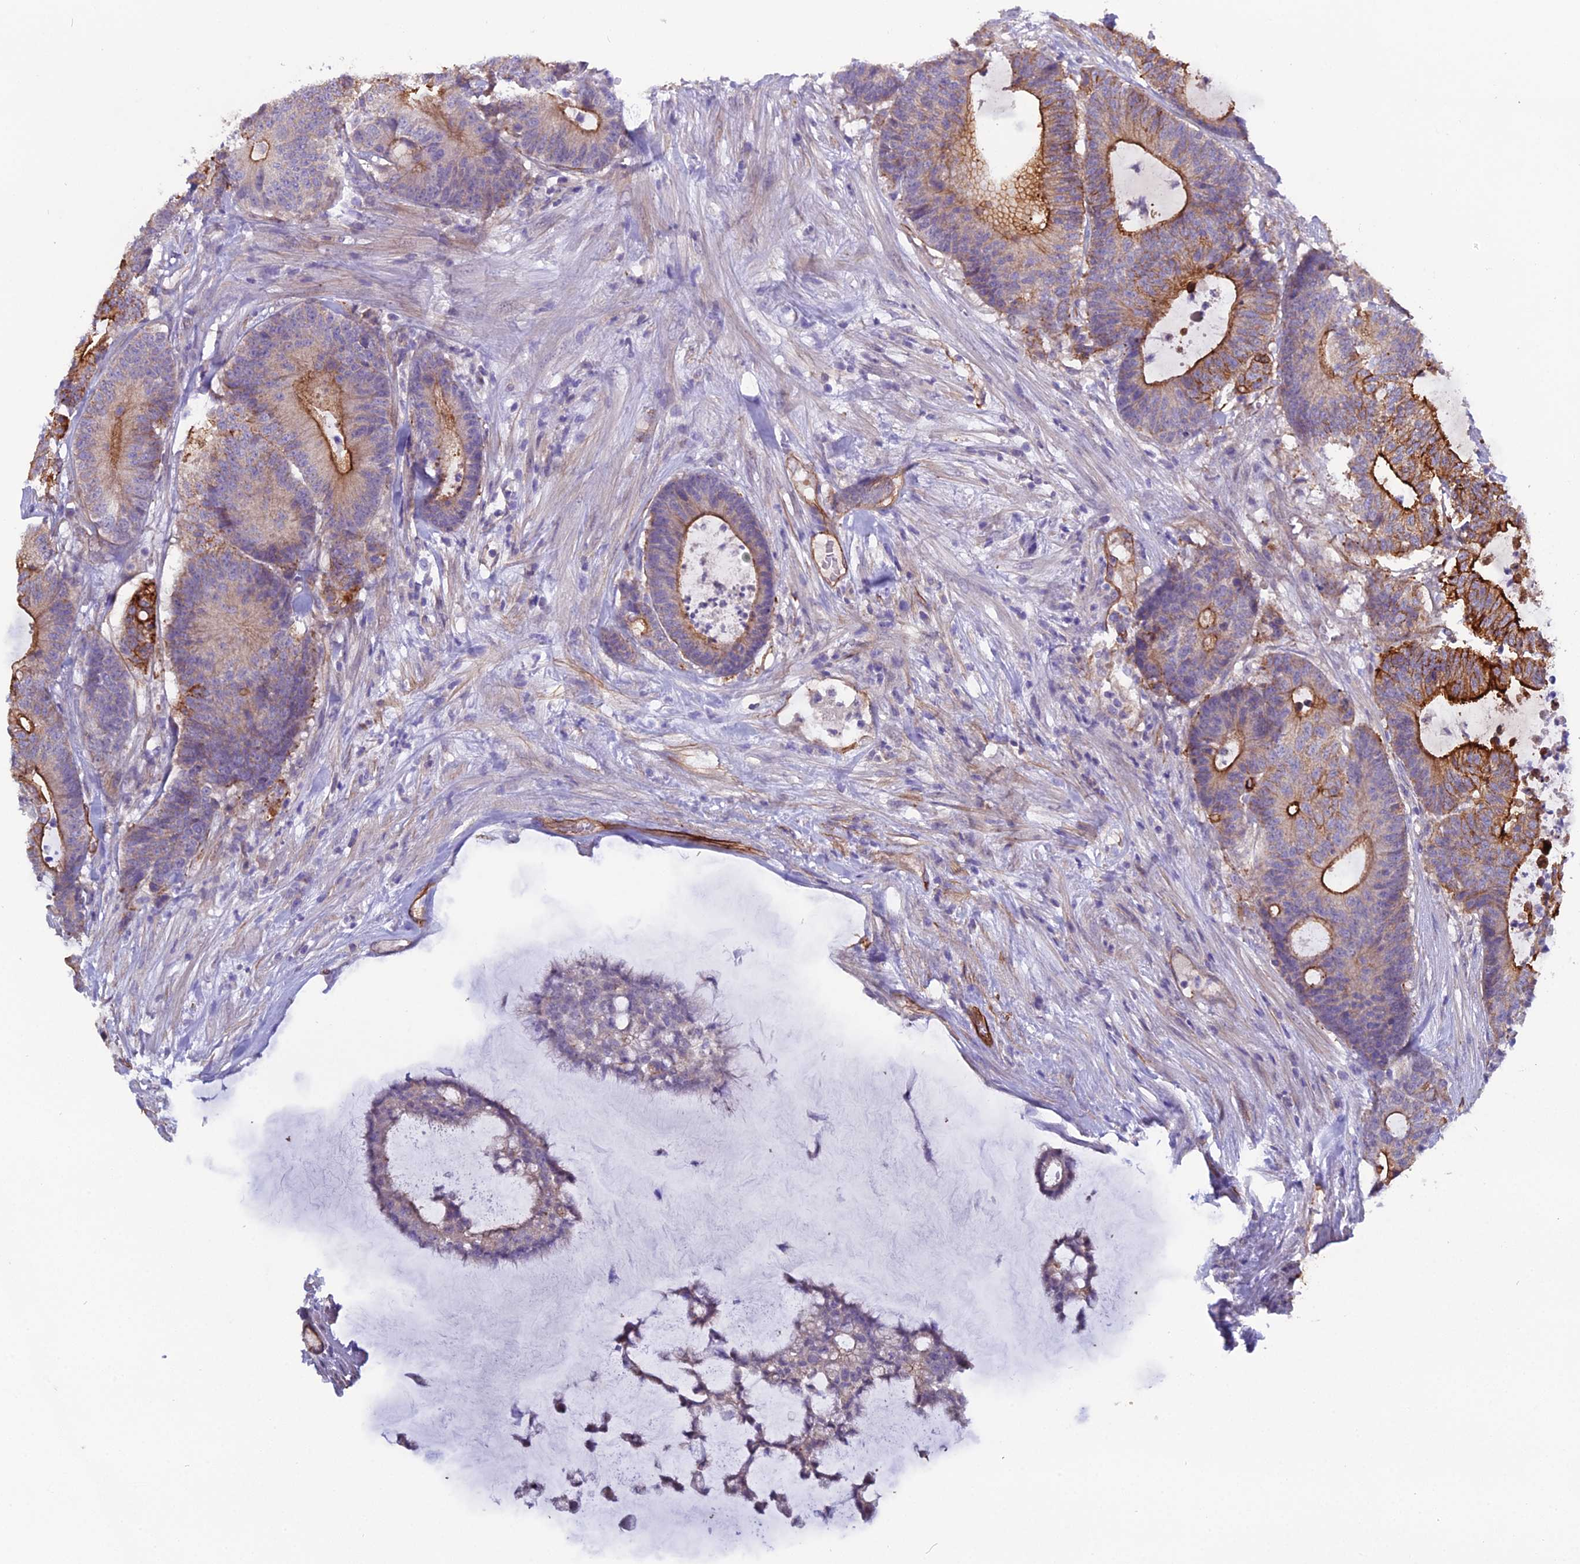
{"staining": {"intensity": "strong", "quantity": "25%-75%", "location": "cytoplasmic/membranous"}, "tissue": "colorectal cancer", "cell_type": "Tumor cells", "image_type": "cancer", "snomed": [{"axis": "morphology", "description": "Adenocarcinoma, NOS"}, {"axis": "topography", "description": "Colon"}], "caption": "A high amount of strong cytoplasmic/membranous staining is identified in about 25%-75% of tumor cells in colorectal cancer (adenocarcinoma) tissue.", "gene": "CFAP47", "patient": {"sex": "female", "age": 84}}